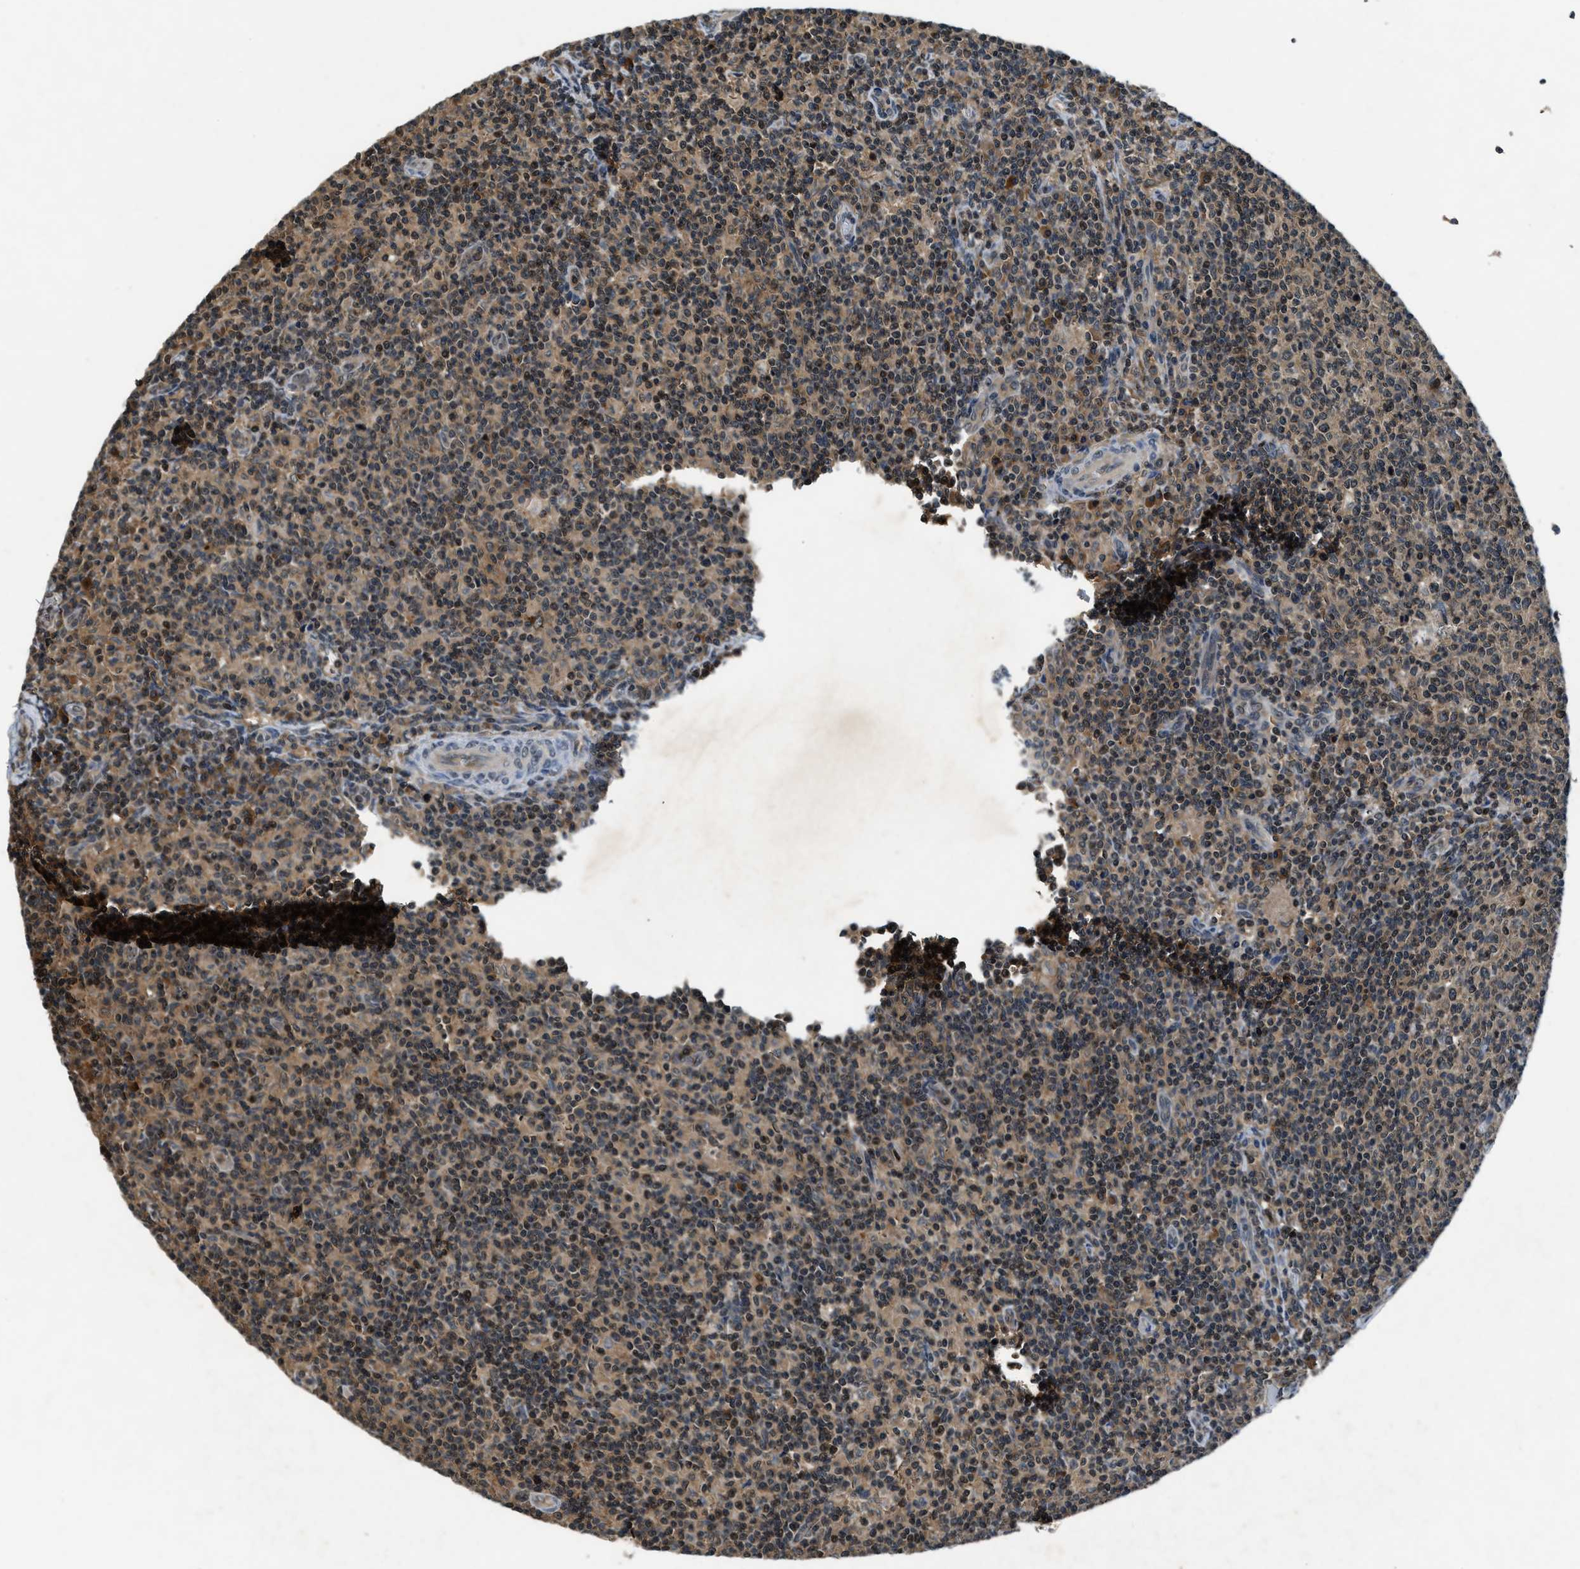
{"staining": {"intensity": "moderate", "quantity": "25%-75%", "location": "cytoplasmic/membranous"}, "tissue": "lymph node", "cell_type": "Germinal center cells", "image_type": "normal", "snomed": [{"axis": "morphology", "description": "Normal tissue, NOS"}, {"axis": "morphology", "description": "Inflammation, NOS"}, {"axis": "topography", "description": "Lymph node"}], "caption": "IHC (DAB) staining of unremarkable lymph node shows moderate cytoplasmic/membranous protein positivity in about 25%-75% of germinal center cells.", "gene": "RPS6KB1", "patient": {"sex": "male", "age": 55}}